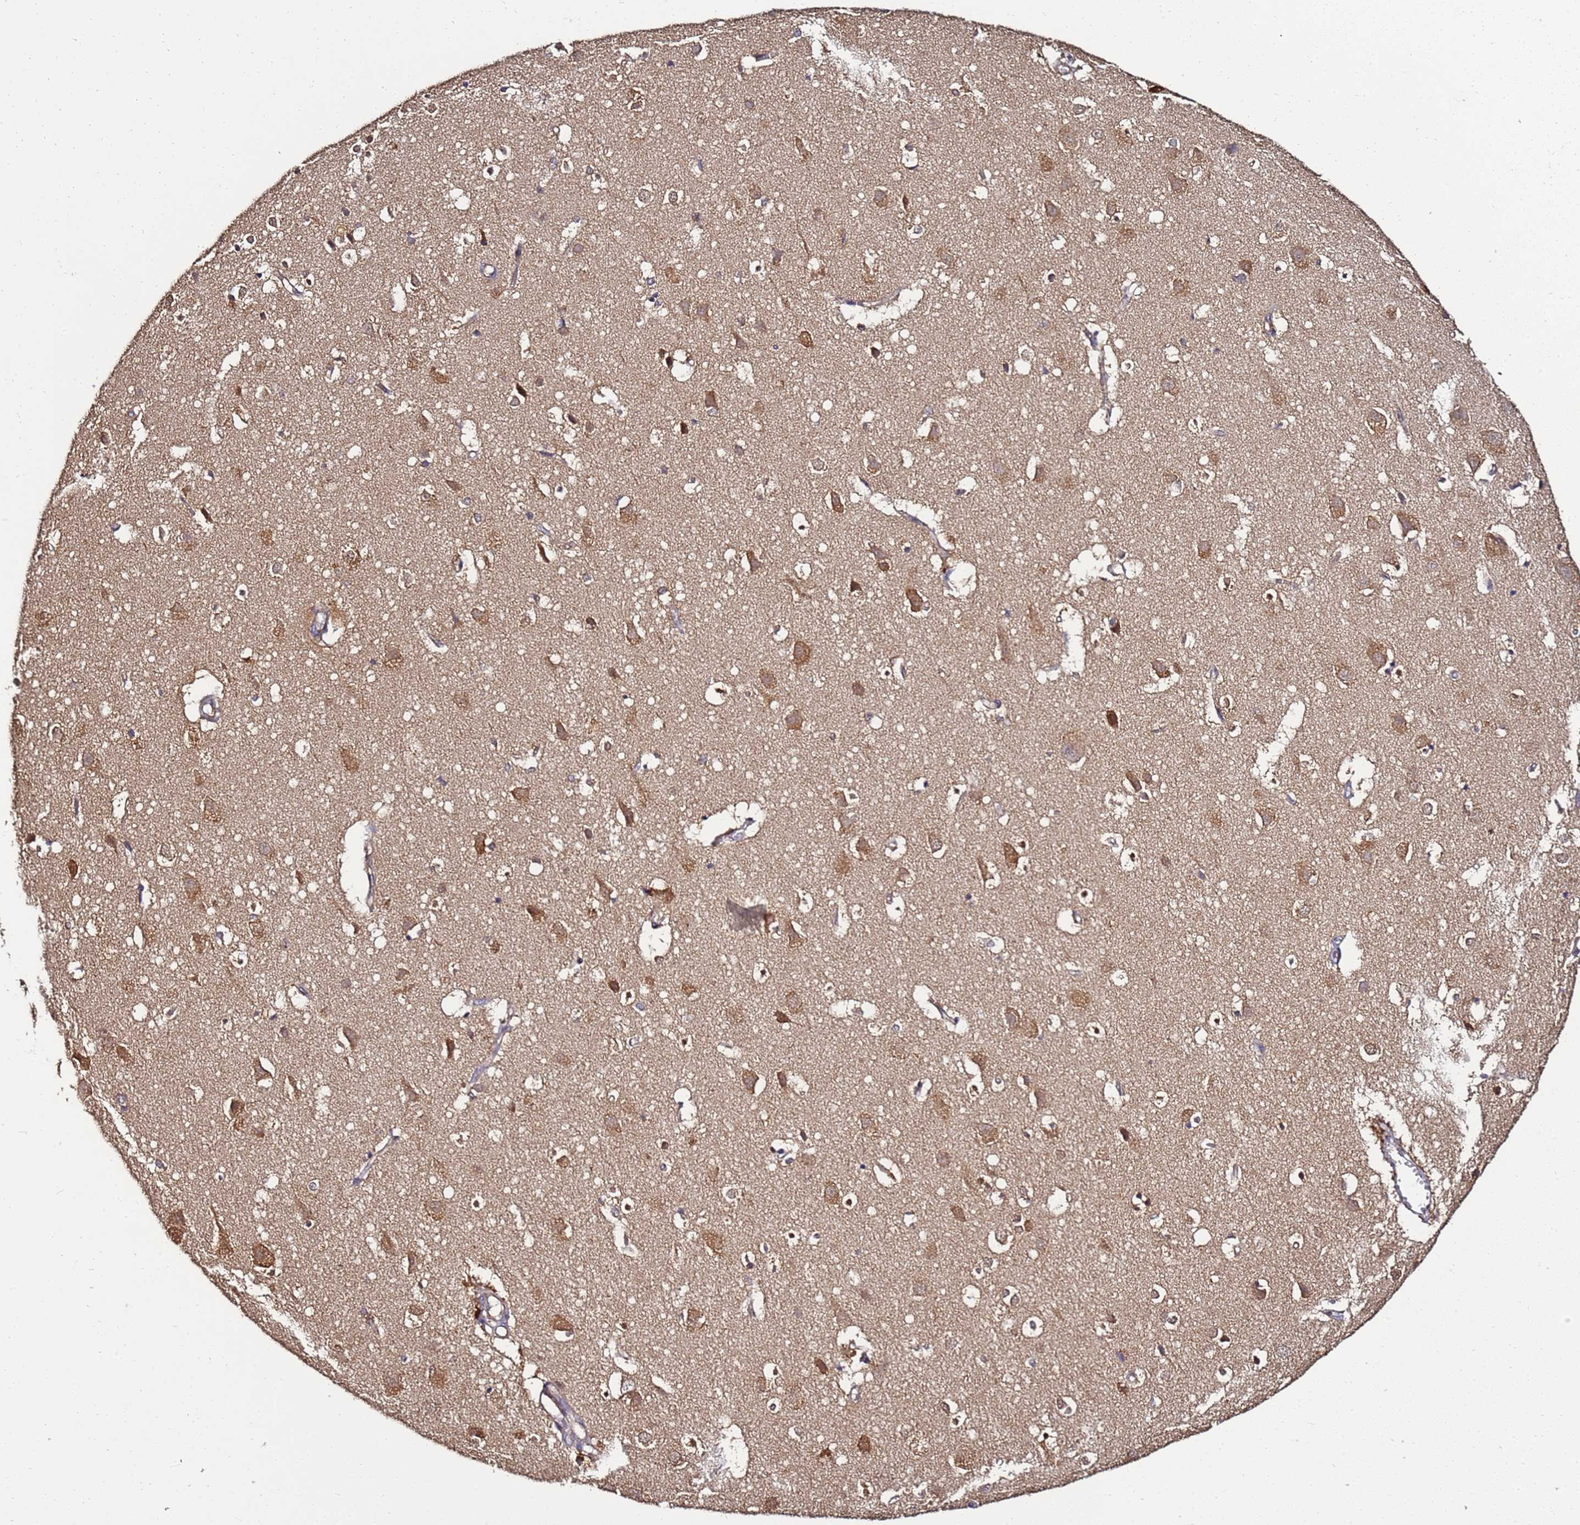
{"staining": {"intensity": "weak", "quantity": ">75%", "location": "cytoplasmic/membranous"}, "tissue": "cerebral cortex", "cell_type": "Endothelial cells", "image_type": "normal", "snomed": [{"axis": "morphology", "description": "Normal tissue, NOS"}, {"axis": "topography", "description": "Cerebral cortex"}], "caption": "IHC histopathology image of benign cerebral cortex stained for a protein (brown), which shows low levels of weak cytoplasmic/membranous positivity in about >75% of endothelial cells.", "gene": "ENOPH1", "patient": {"sex": "male", "age": 54}}